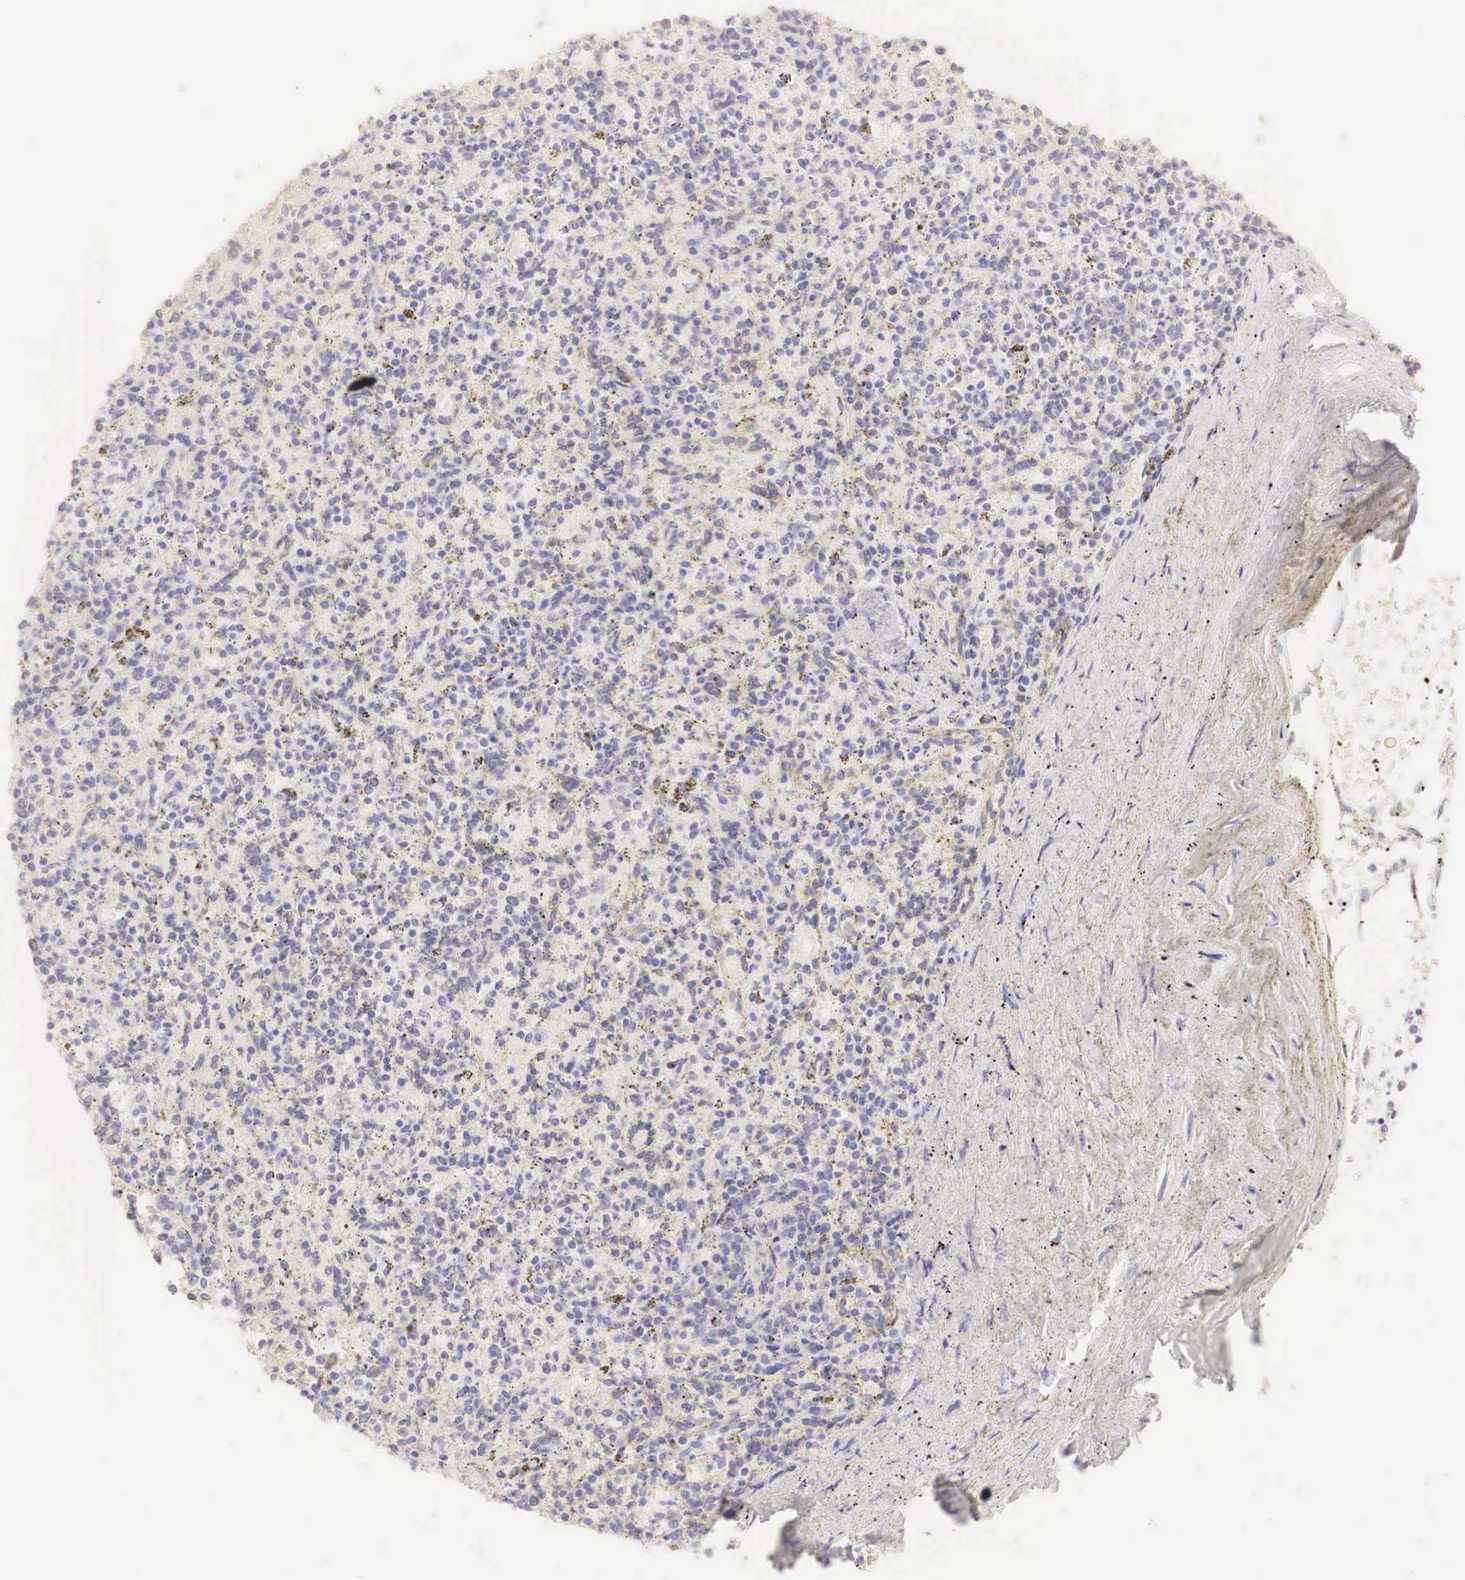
{"staining": {"intensity": "negative", "quantity": "none", "location": "none"}, "tissue": "spleen", "cell_type": "Cells in red pulp", "image_type": "normal", "snomed": [{"axis": "morphology", "description": "Normal tissue, NOS"}, {"axis": "topography", "description": "Spleen"}], "caption": "This is a micrograph of immunohistochemistry staining of normal spleen, which shows no positivity in cells in red pulp.", "gene": "ERBB2", "patient": {"sex": "male", "age": 72}}